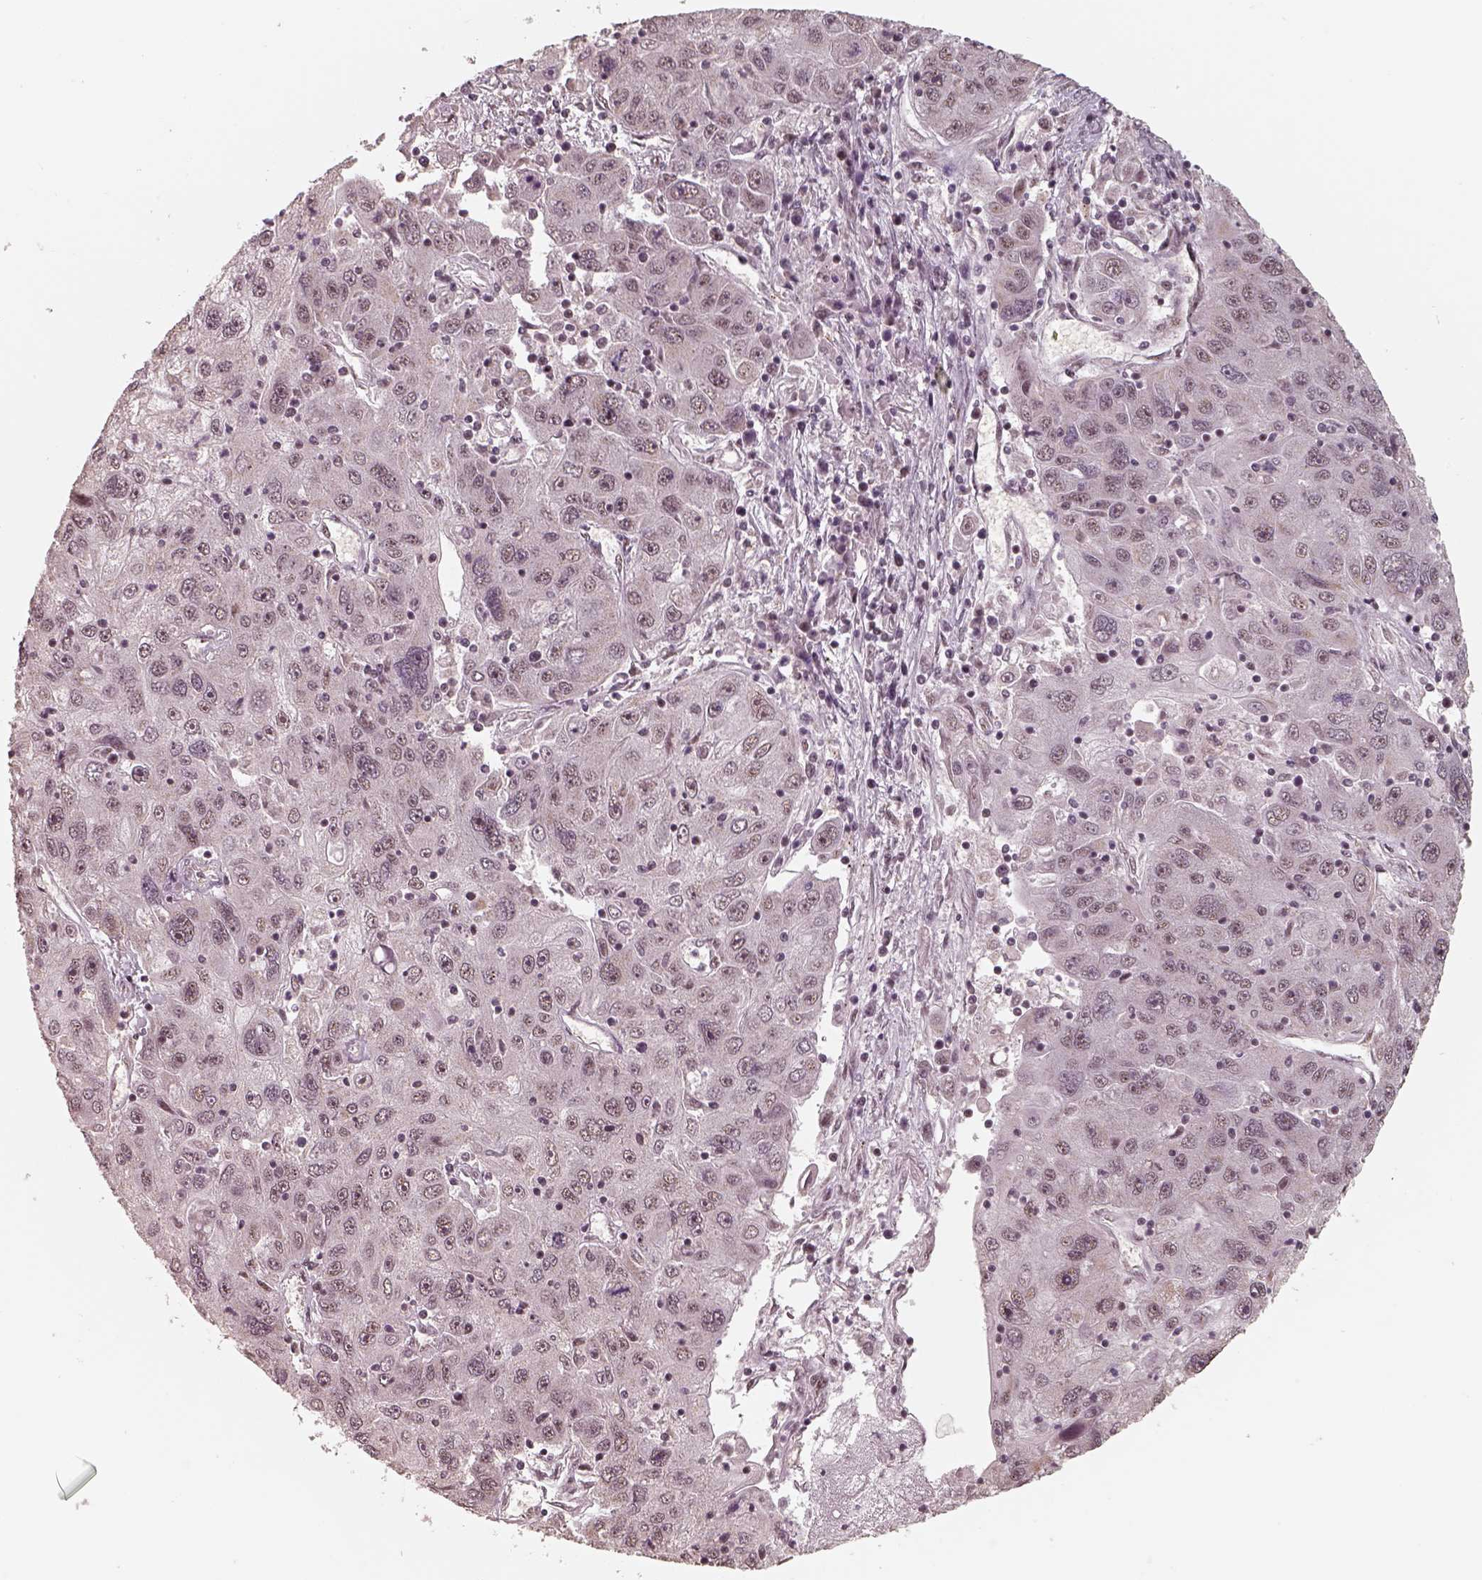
{"staining": {"intensity": "weak", "quantity": "25%-75%", "location": "nuclear"}, "tissue": "stomach cancer", "cell_type": "Tumor cells", "image_type": "cancer", "snomed": [{"axis": "morphology", "description": "Adenocarcinoma, NOS"}, {"axis": "topography", "description": "Stomach"}], "caption": "Stomach cancer tissue demonstrates weak nuclear expression in about 25%-75% of tumor cells", "gene": "ATXN7L3", "patient": {"sex": "male", "age": 56}}